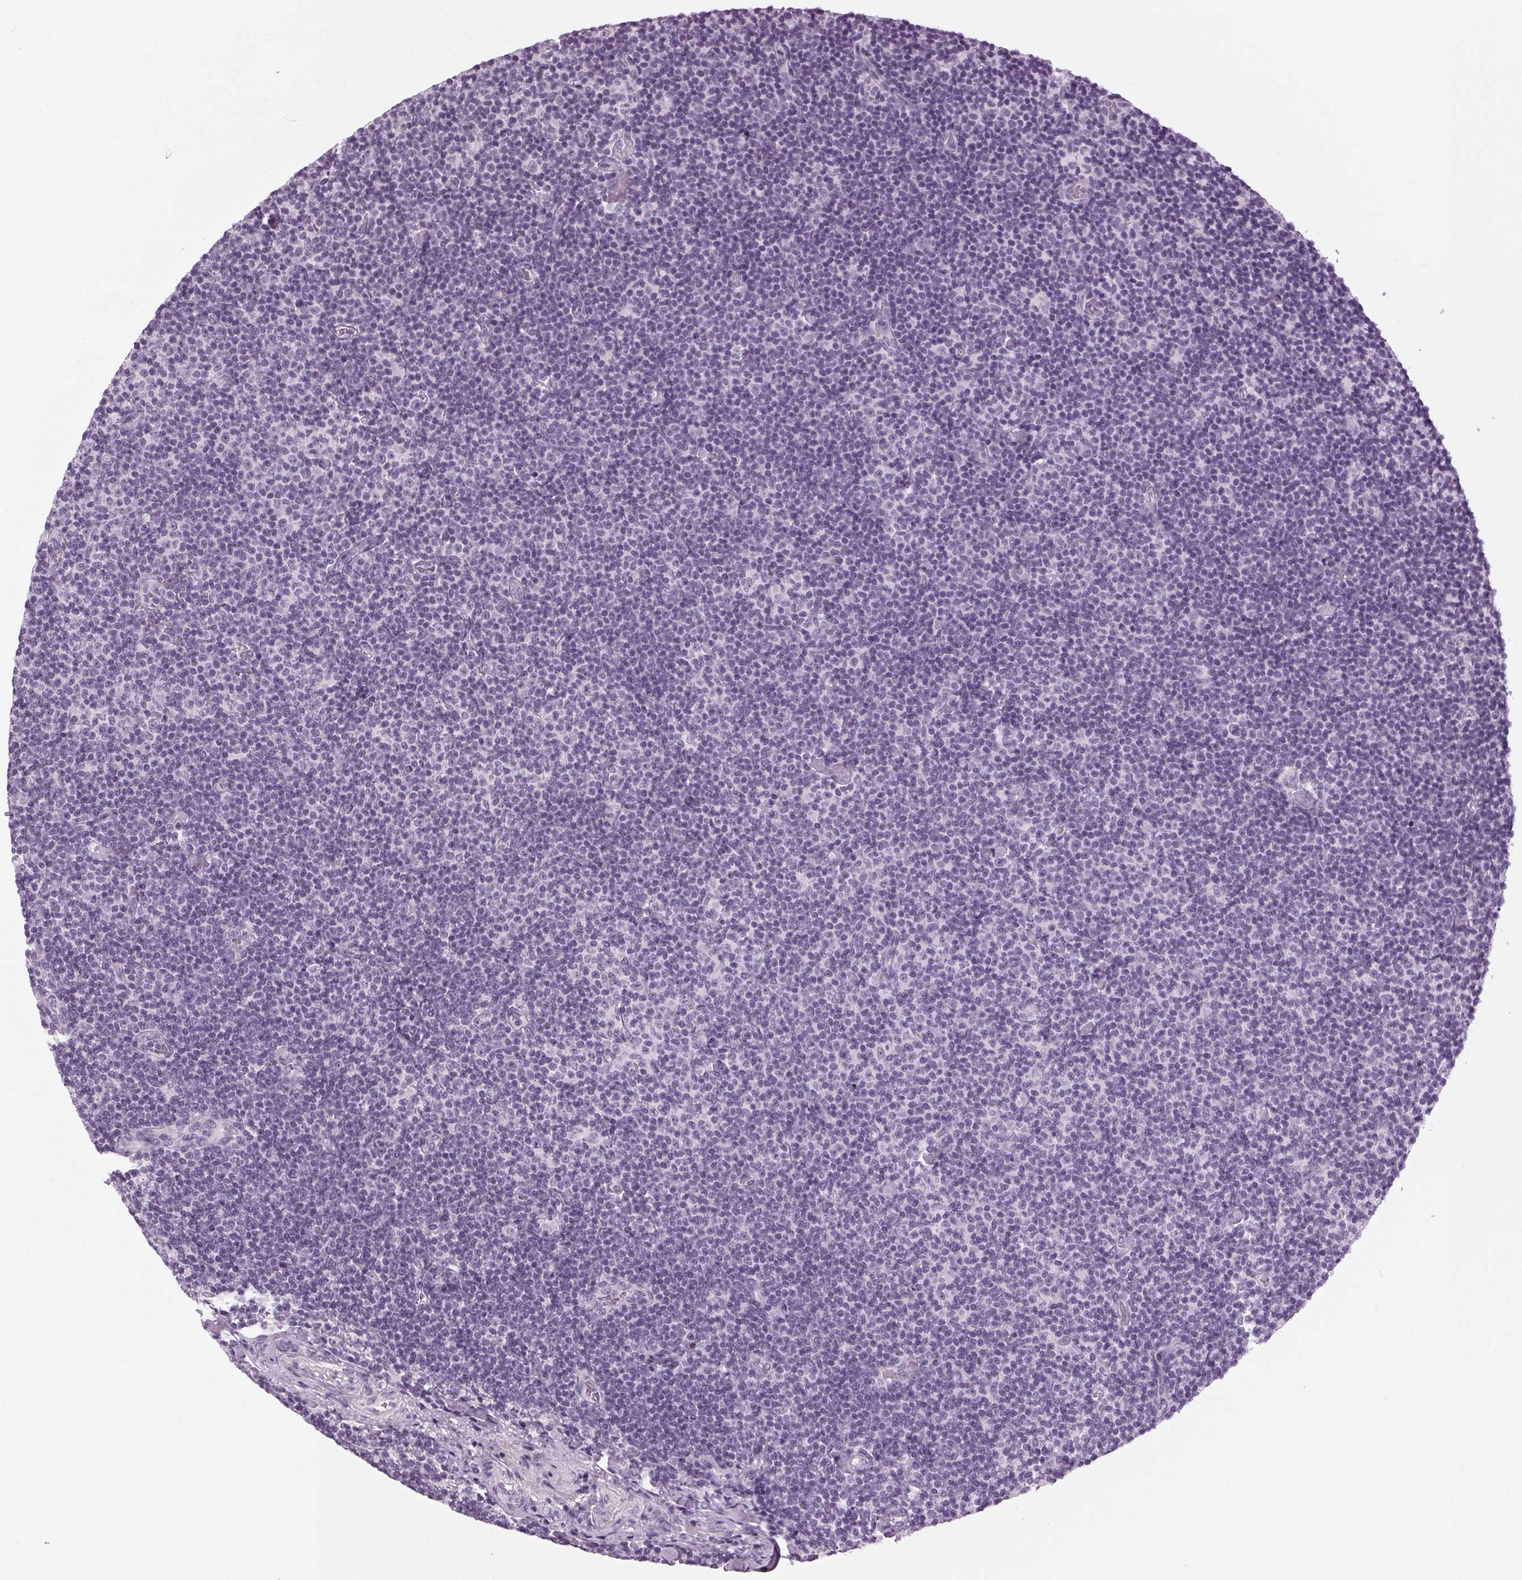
{"staining": {"intensity": "negative", "quantity": "none", "location": "none"}, "tissue": "lymphoma", "cell_type": "Tumor cells", "image_type": "cancer", "snomed": [{"axis": "morphology", "description": "Malignant lymphoma, non-Hodgkin's type, Low grade"}, {"axis": "topography", "description": "Lymph node"}], "caption": "Histopathology image shows no significant protein positivity in tumor cells of lymphoma. (DAB immunohistochemistry with hematoxylin counter stain).", "gene": "DNAH12", "patient": {"sex": "male", "age": 81}}